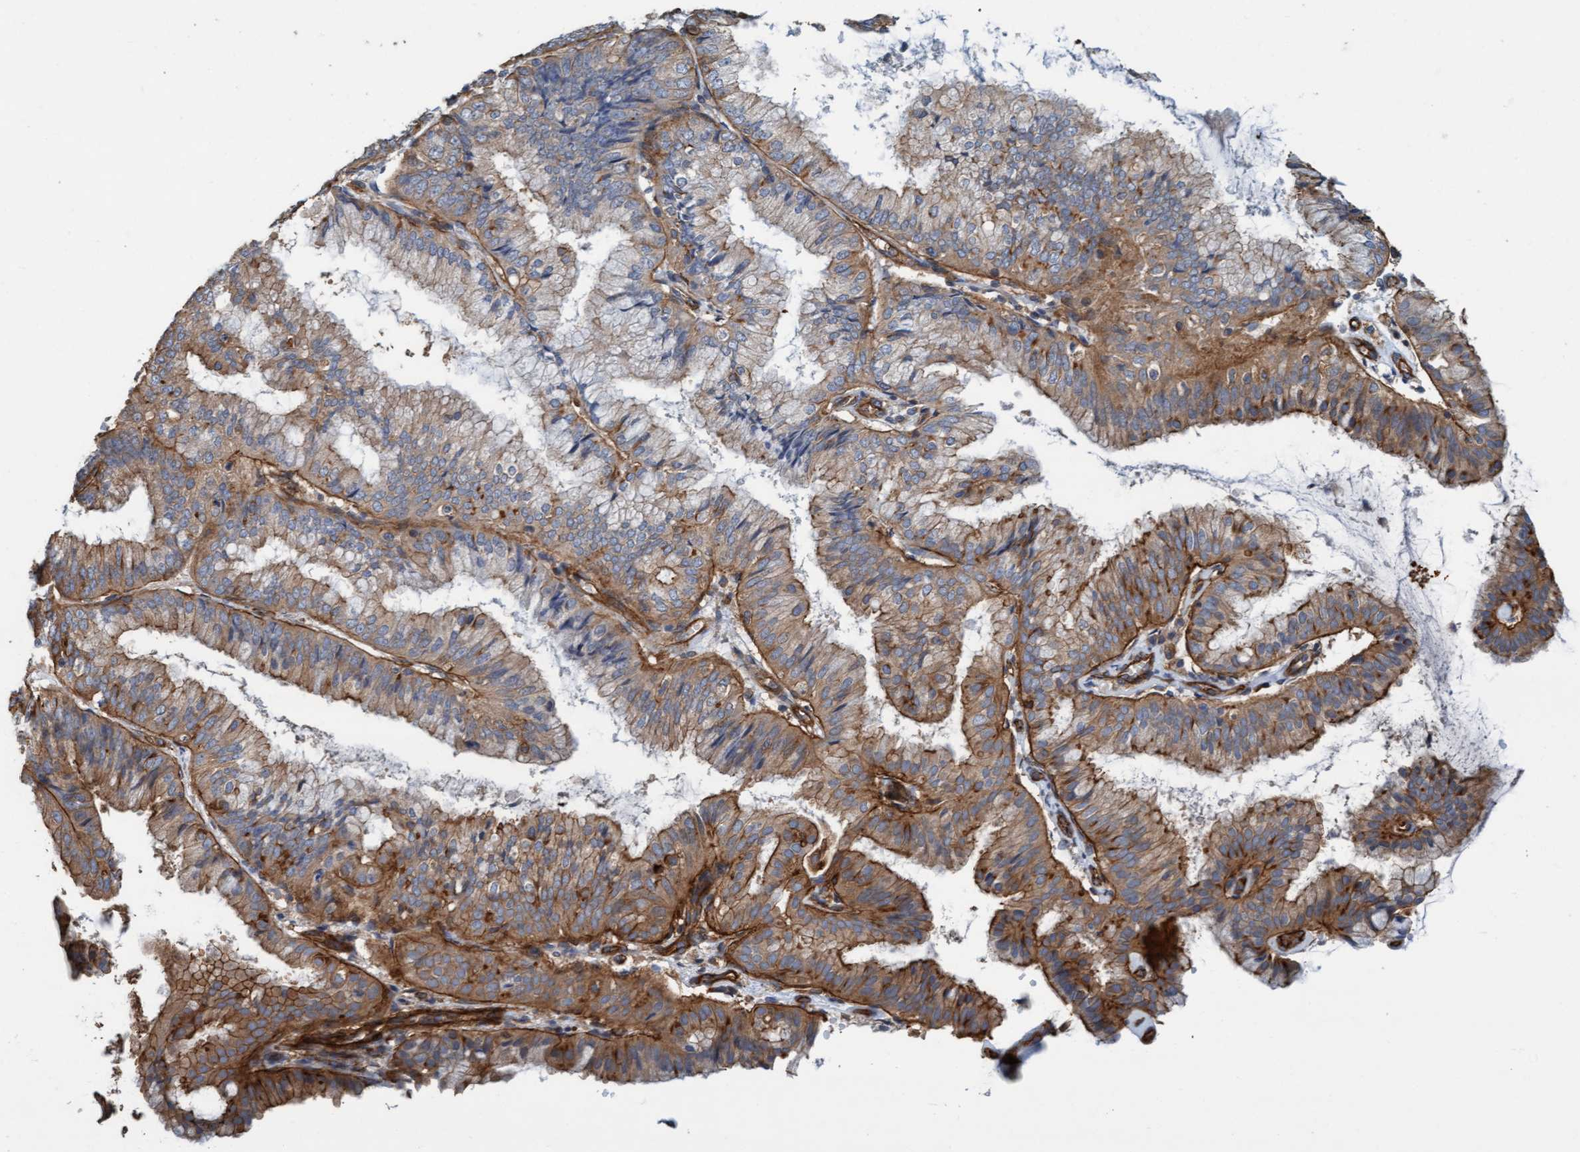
{"staining": {"intensity": "moderate", "quantity": "25%-75%", "location": "cytoplasmic/membranous"}, "tissue": "endometrial cancer", "cell_type": "Tumor cells", "image_type": "cancer", "snomed": [{"axis": "morphology", "description": "Adenocarcinoma, NOS"}, {"axis": "topography", "description": "Endometrium"}], "caption": "There is medium levels of moderate cytoplasmic/membranous positivity in tumor cells of adenocarcinoma (endometrial), as demonstrated by immunohistochemical staining (brown color).", "gene": "STXBP4", "patient": {"sex": "female", "age": 63}}